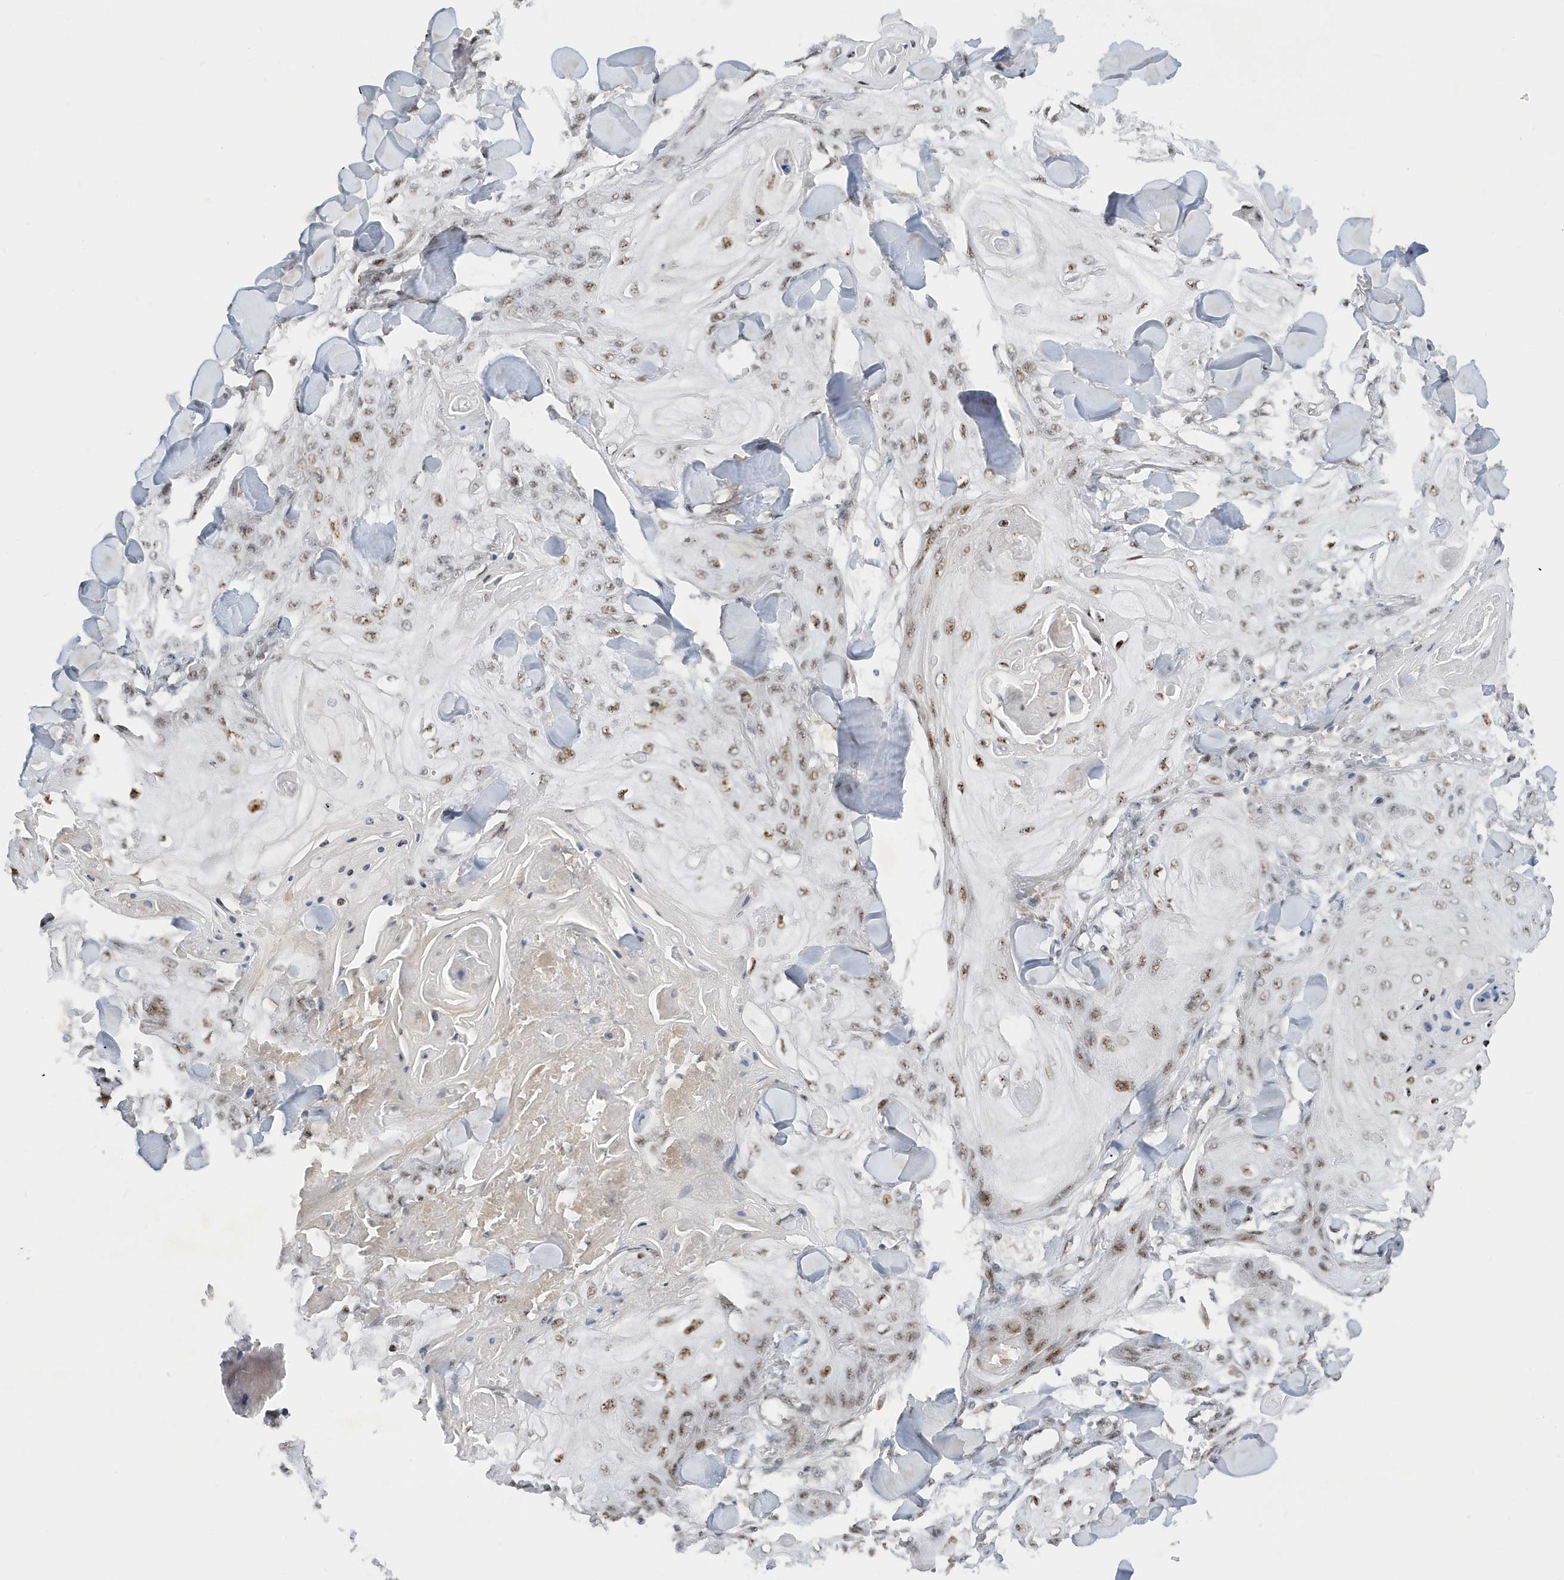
{"staining": {"intensity": "moderate", "quantity": ">75%", "location": "nuclear"}, "tissue": "skin cancer", "cell_type": "Tumor cells", "image_type": "cancer", "snomed": [{"axis": "morphology", "description": "Squamous cell carcinoma, NOS"}, {"axis": "topography", "description": "Skin"}], "caption": "This is an image of immunohistochemistry staining of skin cancer (squamous cell carcinoma), which shows moderate staining in the nuclear of tumor cells.", "gene": "MAST3", "patient": {"sex": "male", "age": 74}}